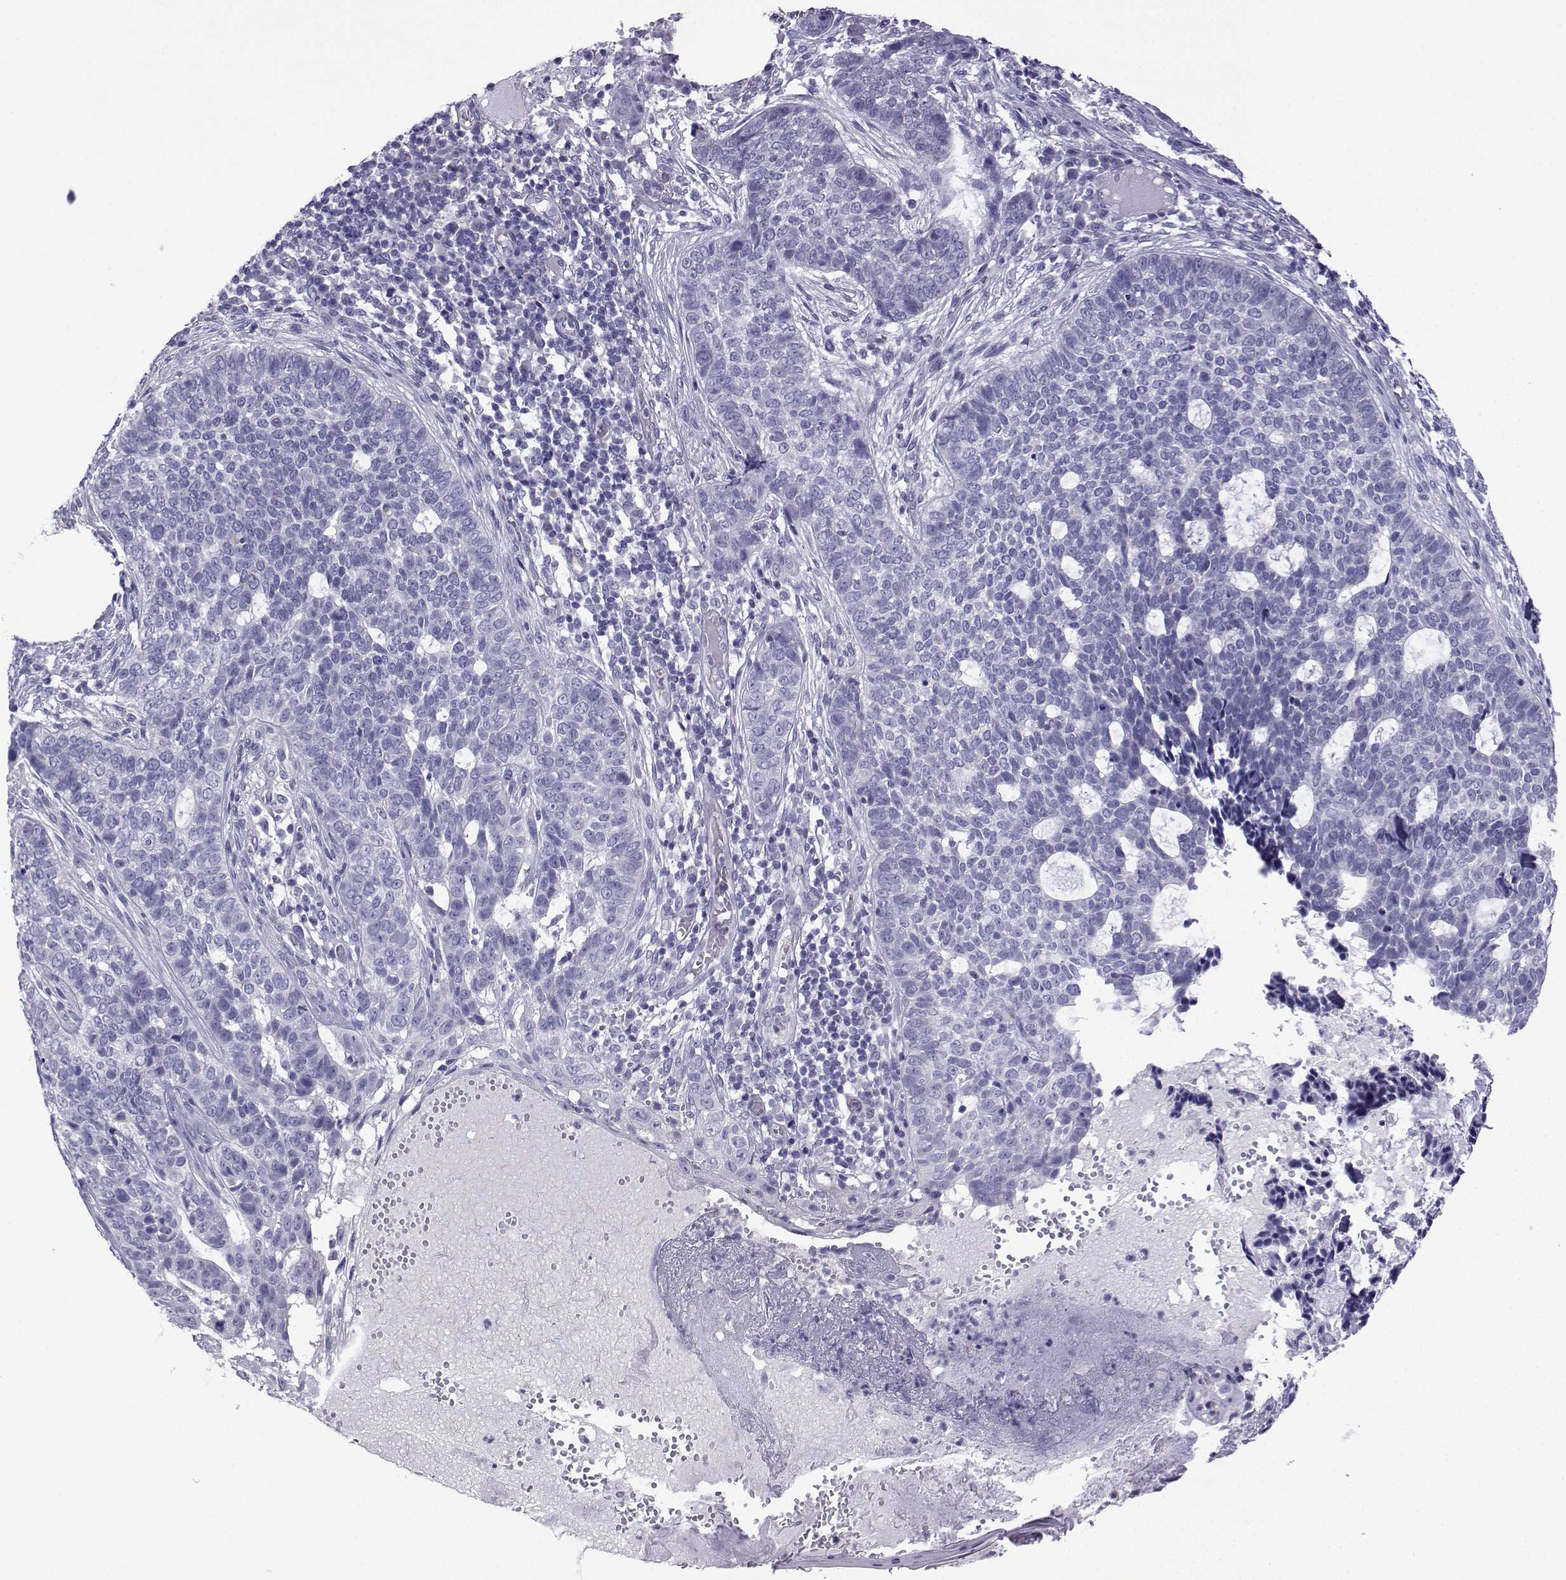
{"staining": {"intensity": "negative", "quantity": "none", "location": "none"}, "tissue": "skin cancer", "cell_type": "Tumor cells", "image_type": "cancer", "snomed": [{"axis": "morphology", "description": "Basal cell carcinoma"}, {"axis": "topography", "description": "Skin"}], "caption": "Micrograph shows no significant protein positivity in tumor cells of basal cell carcinoma (skin).", "gene": "CFAP70", "patient": {"sex": "female", "age": 69}}